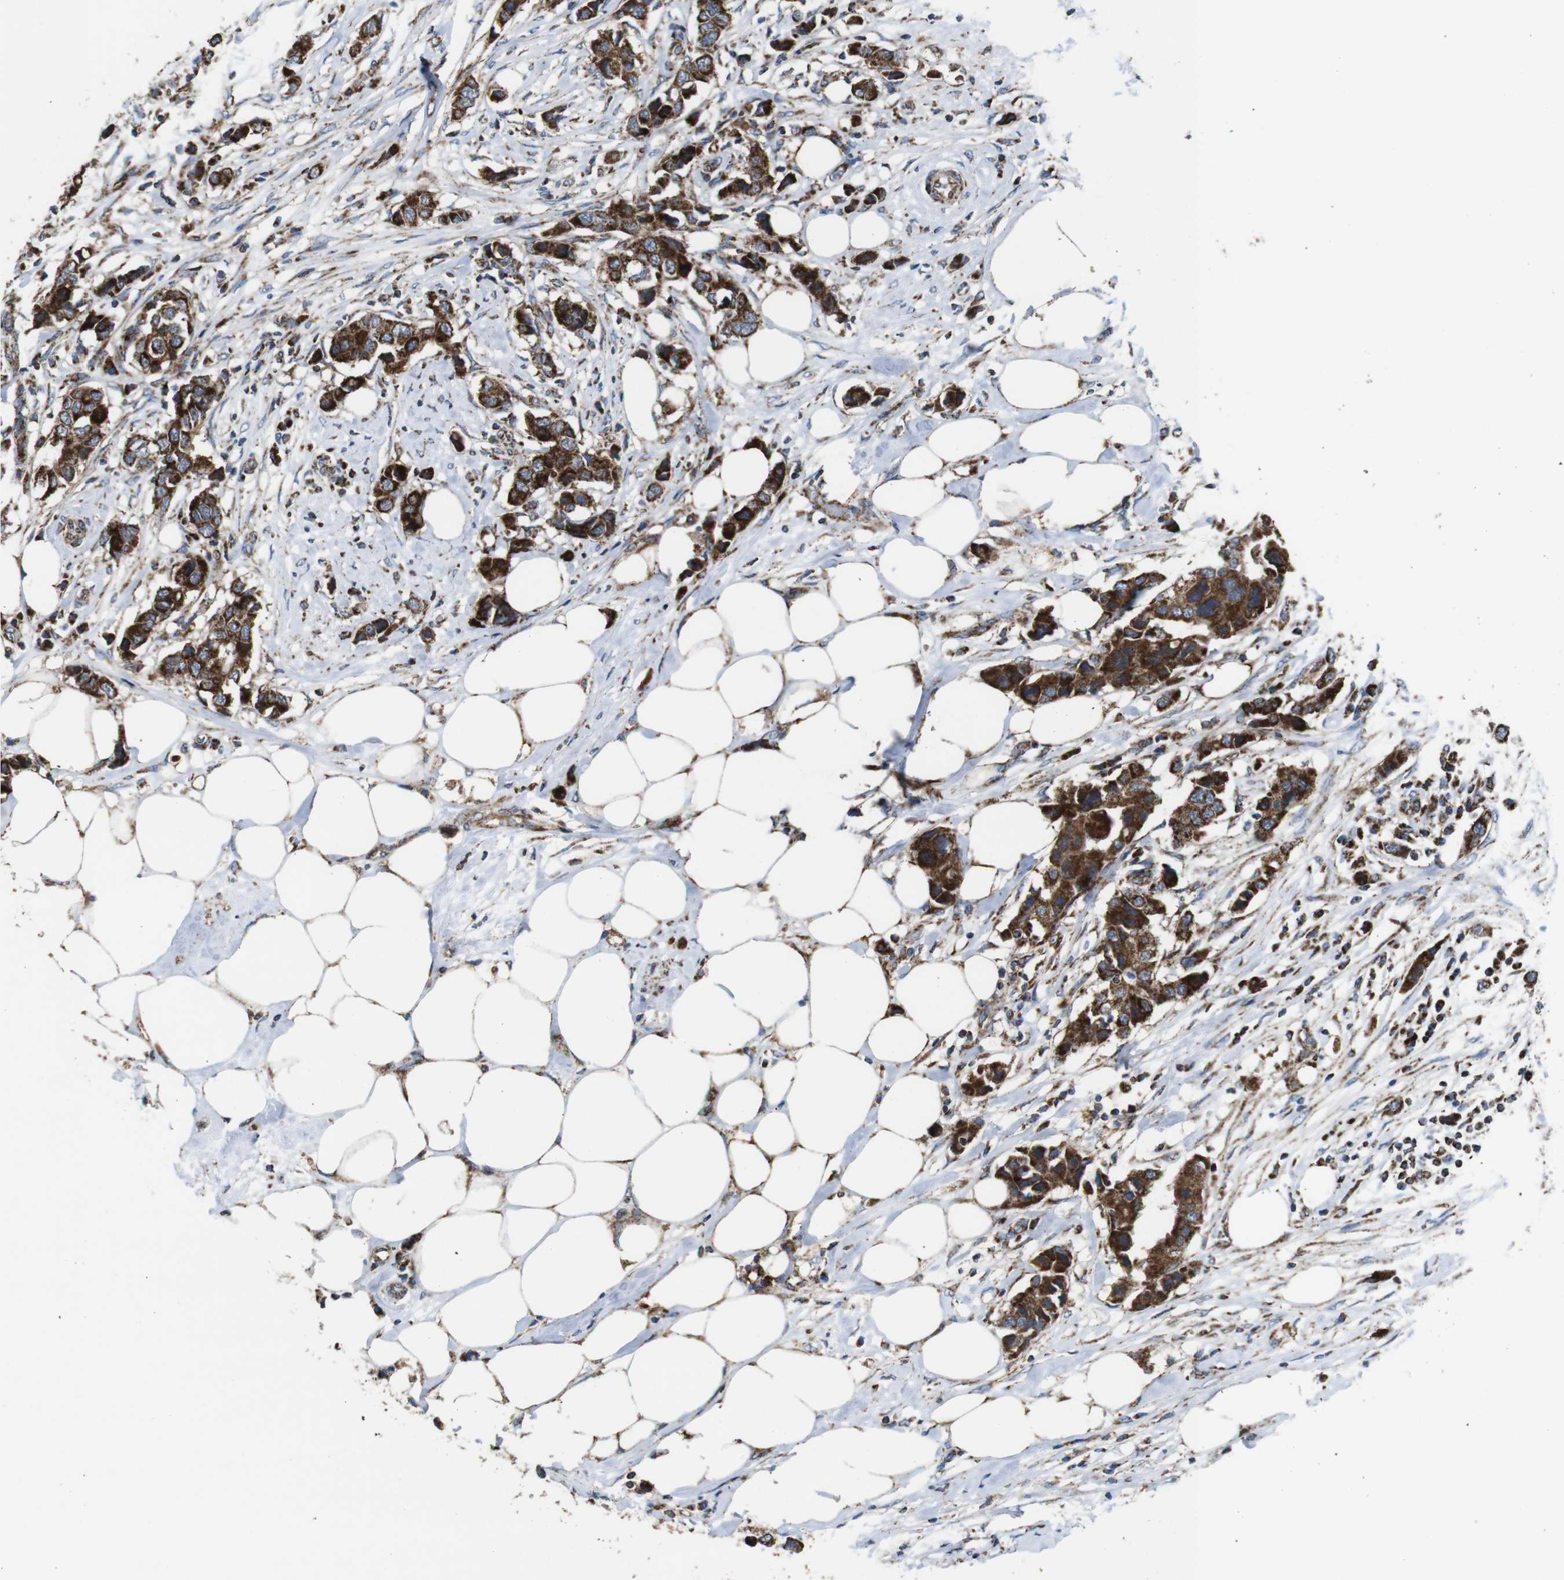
{"staining": {"intensity": "strong", "quantity": ">75%", "location": "cytoplasmic/membranous"}, "tissue": "breast cancer", "cell_type": "Tumor cells", "image_type": "cancer", "snomed": [{"axis": "morphology", "description": "Normal tissue, NOS"}, {"axis": "morphology", "description": "Duct carcinoma"}, {"axis": "topography", "description": "Breast"}], "caption": "There is high levels of strong cytoplasmic/membranous staining in tumor cells of breast cancer, as demonstrated by immunohistochemical staining (brown color).", "gene": "HK1", "patient": {"sex": "female", "age": 50}}